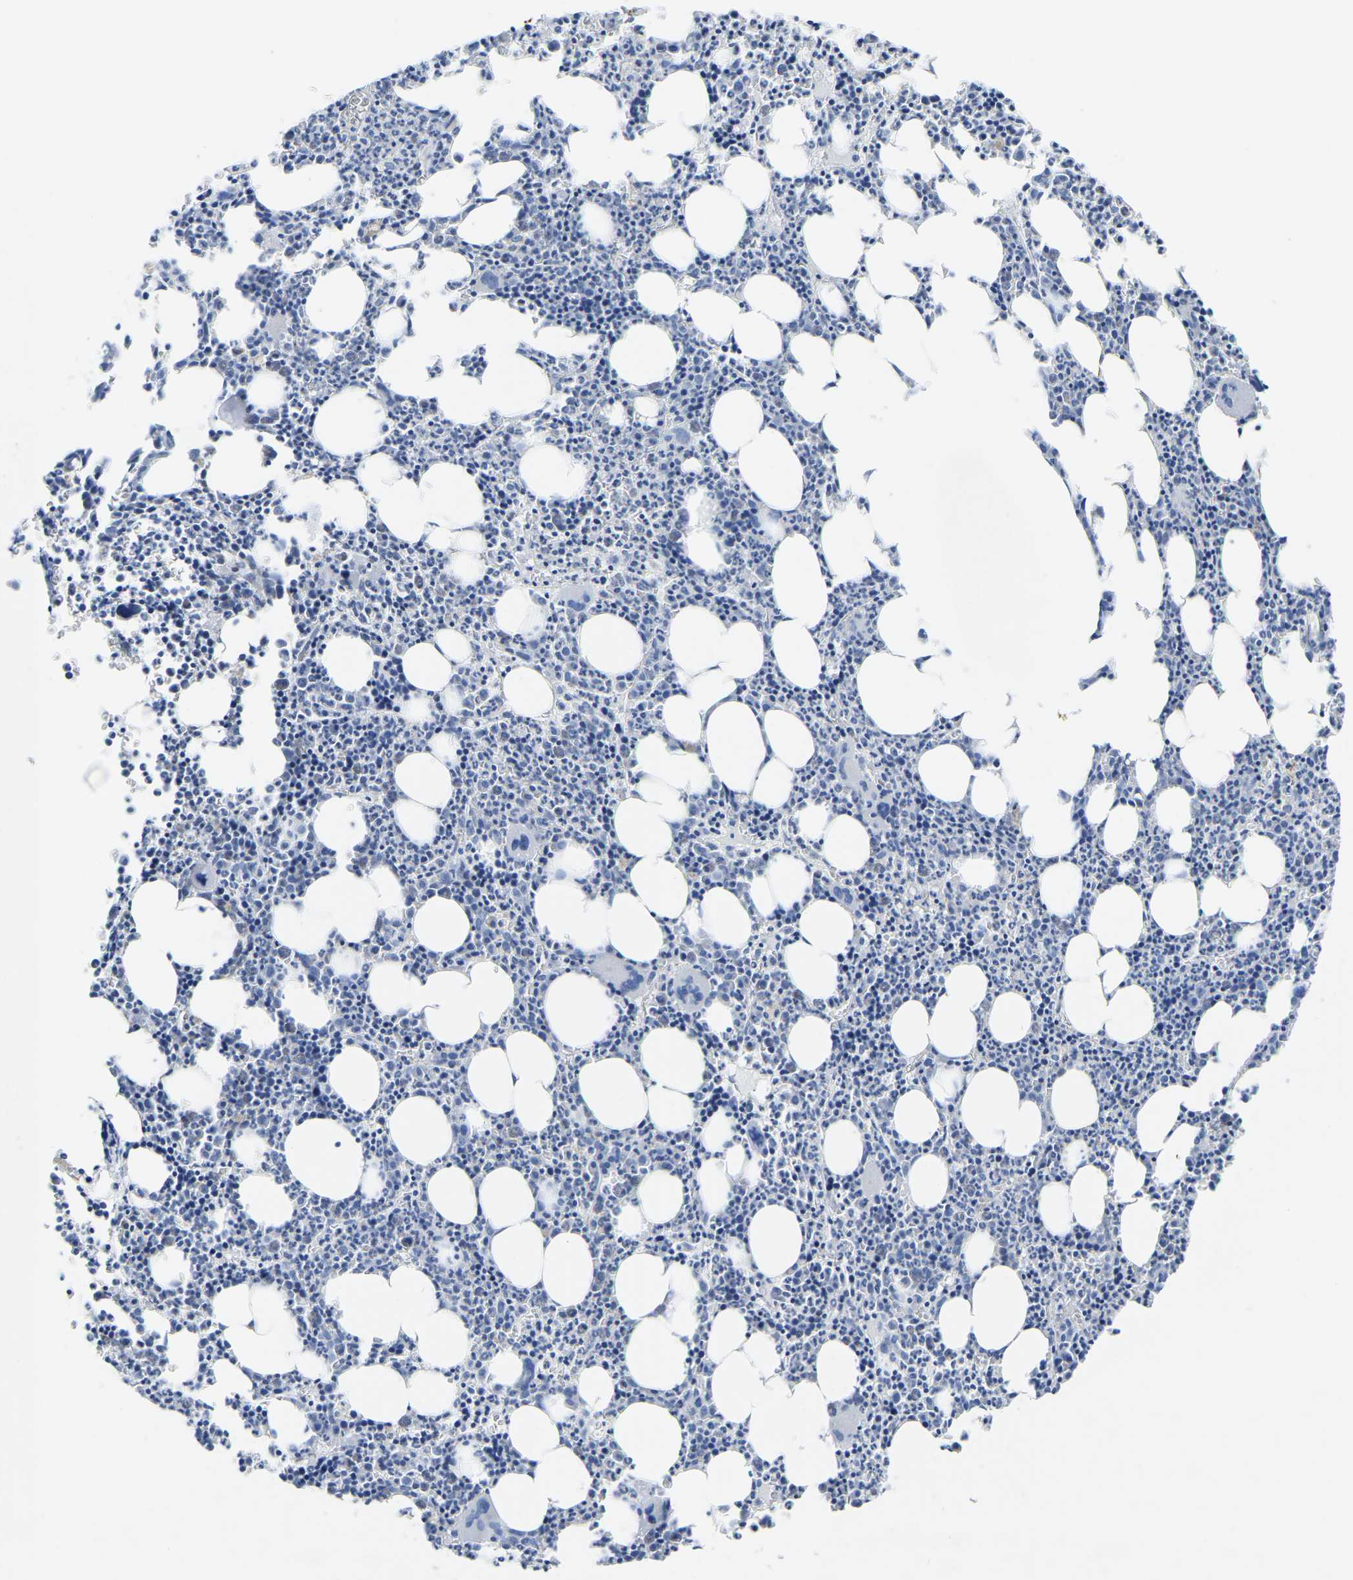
{"staining": {"intensity": "moderate", "quantity": "<25%", "location": "cytoplasmic/membranous"}, "tissue": "bone marrow", "cell_type": "Hematopoietic cells", "image_type": "normal", "snomed": [{"axis": "morphology", "description": "Normal tissue, NOS"}, {"axis": "morphology", "description": "Inflammation, NOS"}, {"axis": "topography", "description": "Bone marrow"}], "caption": "Protein positivity by IHC exhibits moderate cytoplasmic/membranous expression in about <25% of hematopoietic cells in benign bone marrow. The staining was performed using DAB to visualize the protein expression in brown, while the nuclei were stained in blue with hematoxylin (Magnification: 20x).", "gene": "ETFA", "patient": {"sex": "female", "age": 40}}